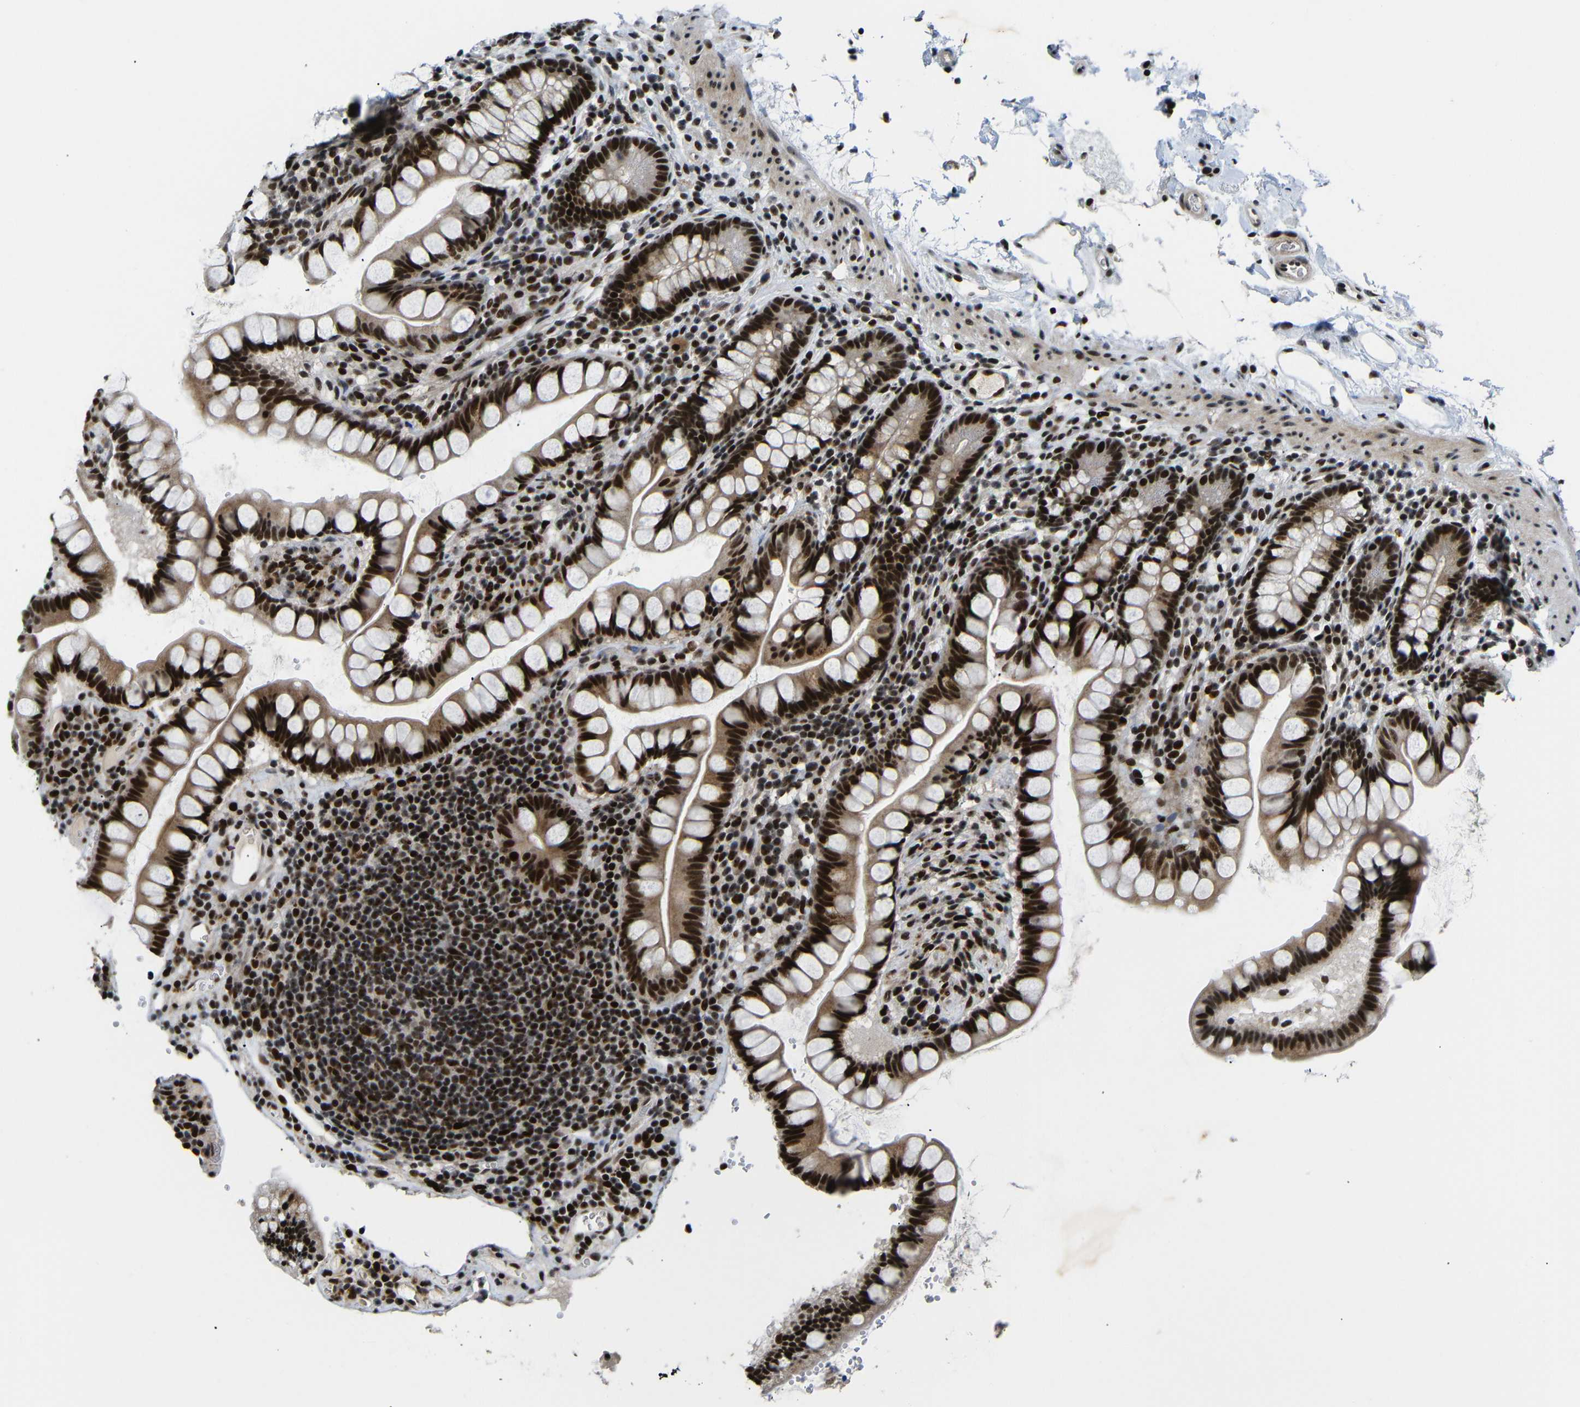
{"staining": {"intensity": "strong", "quantity": ">75%", "location": "nuclear"}, "tissue": "small intestine", "cell_type": "Glandular cells", "image_type": "normal", "snomed": [{"axis": "morphology", "description": "Normal tissue, NOS"}, {"axis": "topography", "description": "Small intestine"}], "caption": "This image shows IHC staining of benign small intestine, with high strong nuclear expression in about >75% of glandular cells.", "gene": "SETDB2", "patient": {"sex": "female", "age": 84}}